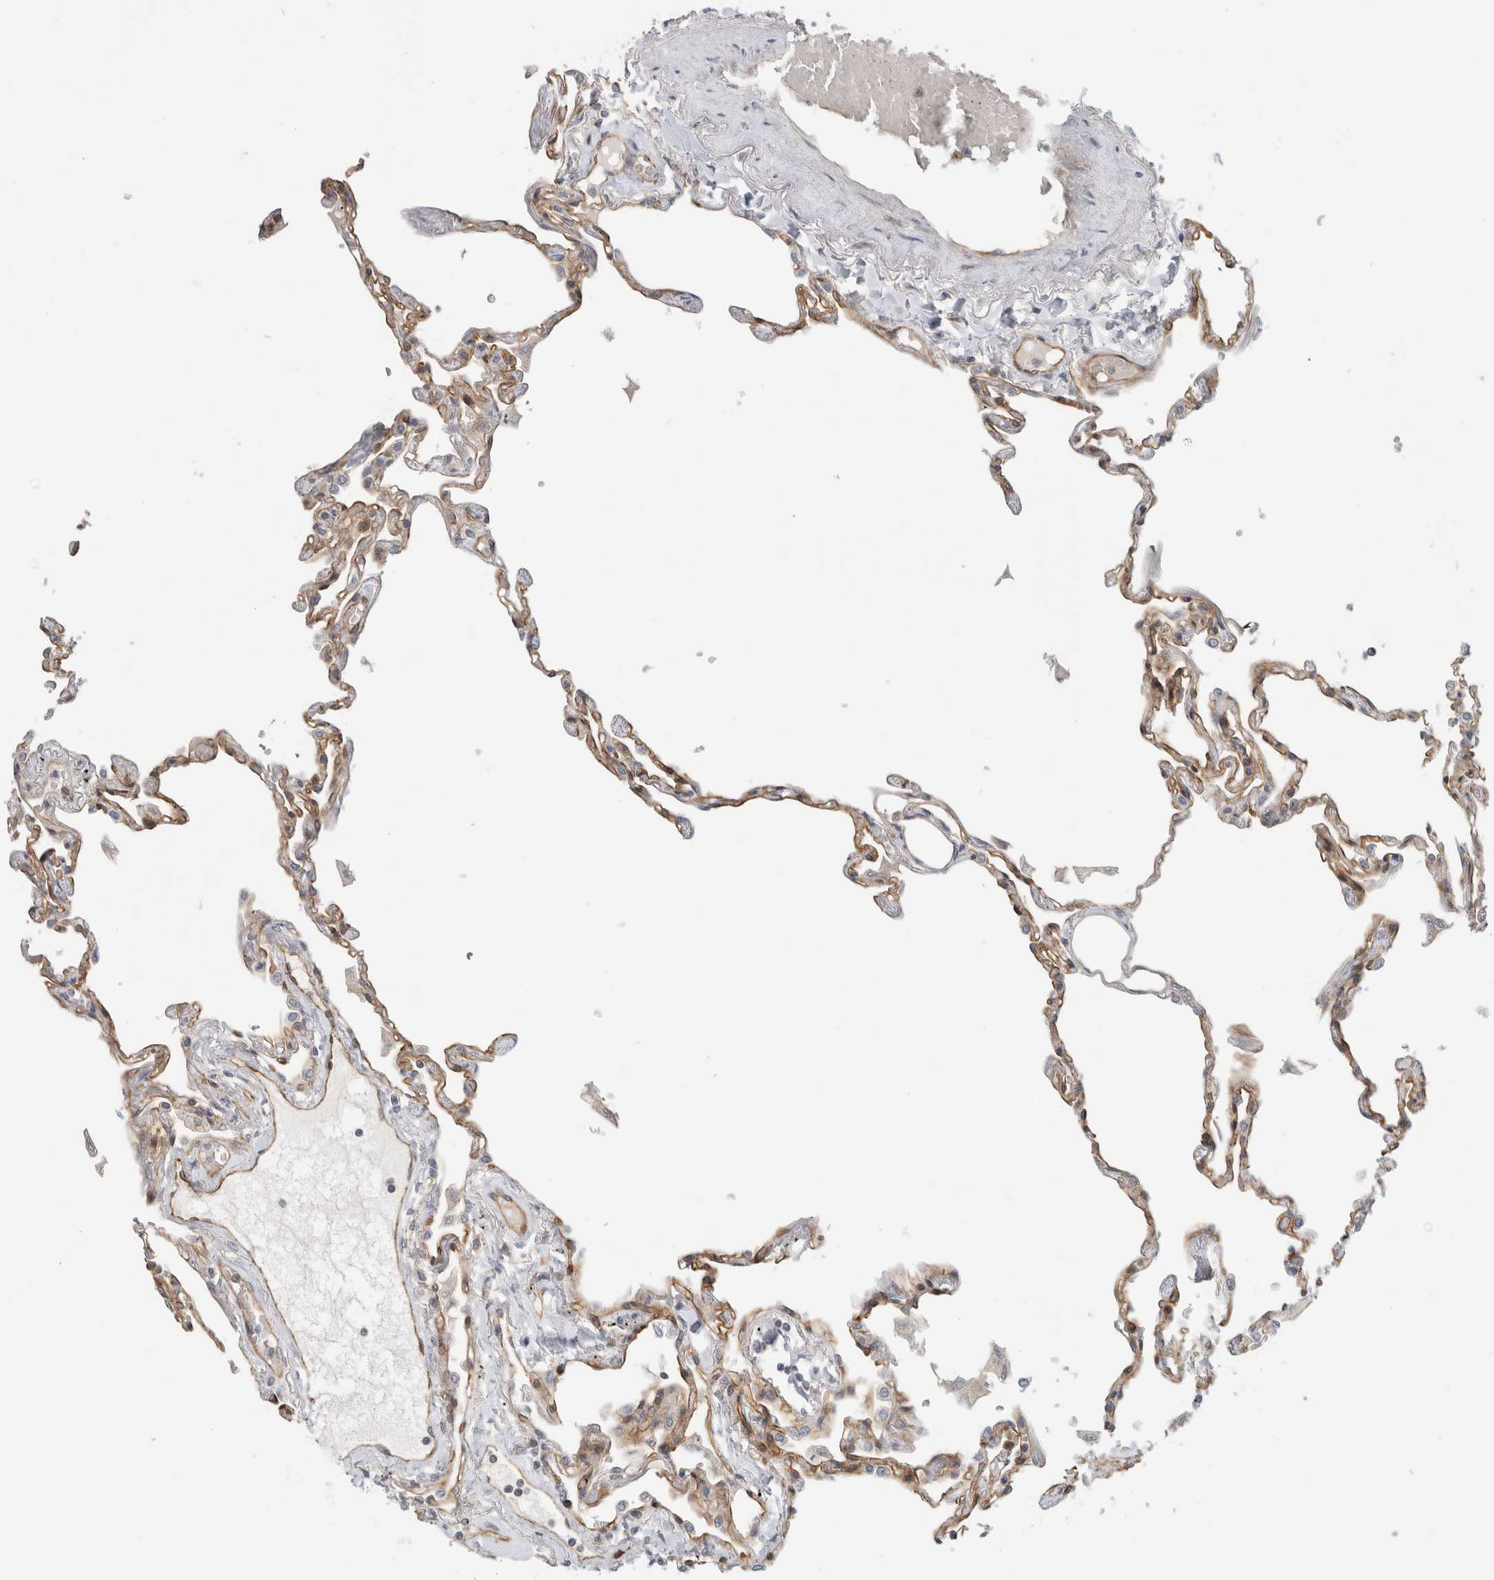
{"staining": {"intensity": "moderate", "quantity": ">75%", "location": "cytoplasmic/membranous"}, "tissue": "lung", "cell_type": "Alveolar cells", "image_type": "normal", "snomed": [{"axis": "morphology", "description": "Normal tissue, NOS"}, {"axis": "topography", "description": "Lung"}], "caption": "This is a photomicrograph of immunohistochemistry (IHC) staining of unremarkable lung, which shows moderate positivity in the cytoplasmic/membranous of alveolar cells.", "gene": "KPNA5", "patient": {"sex": "female", "age": 67}}